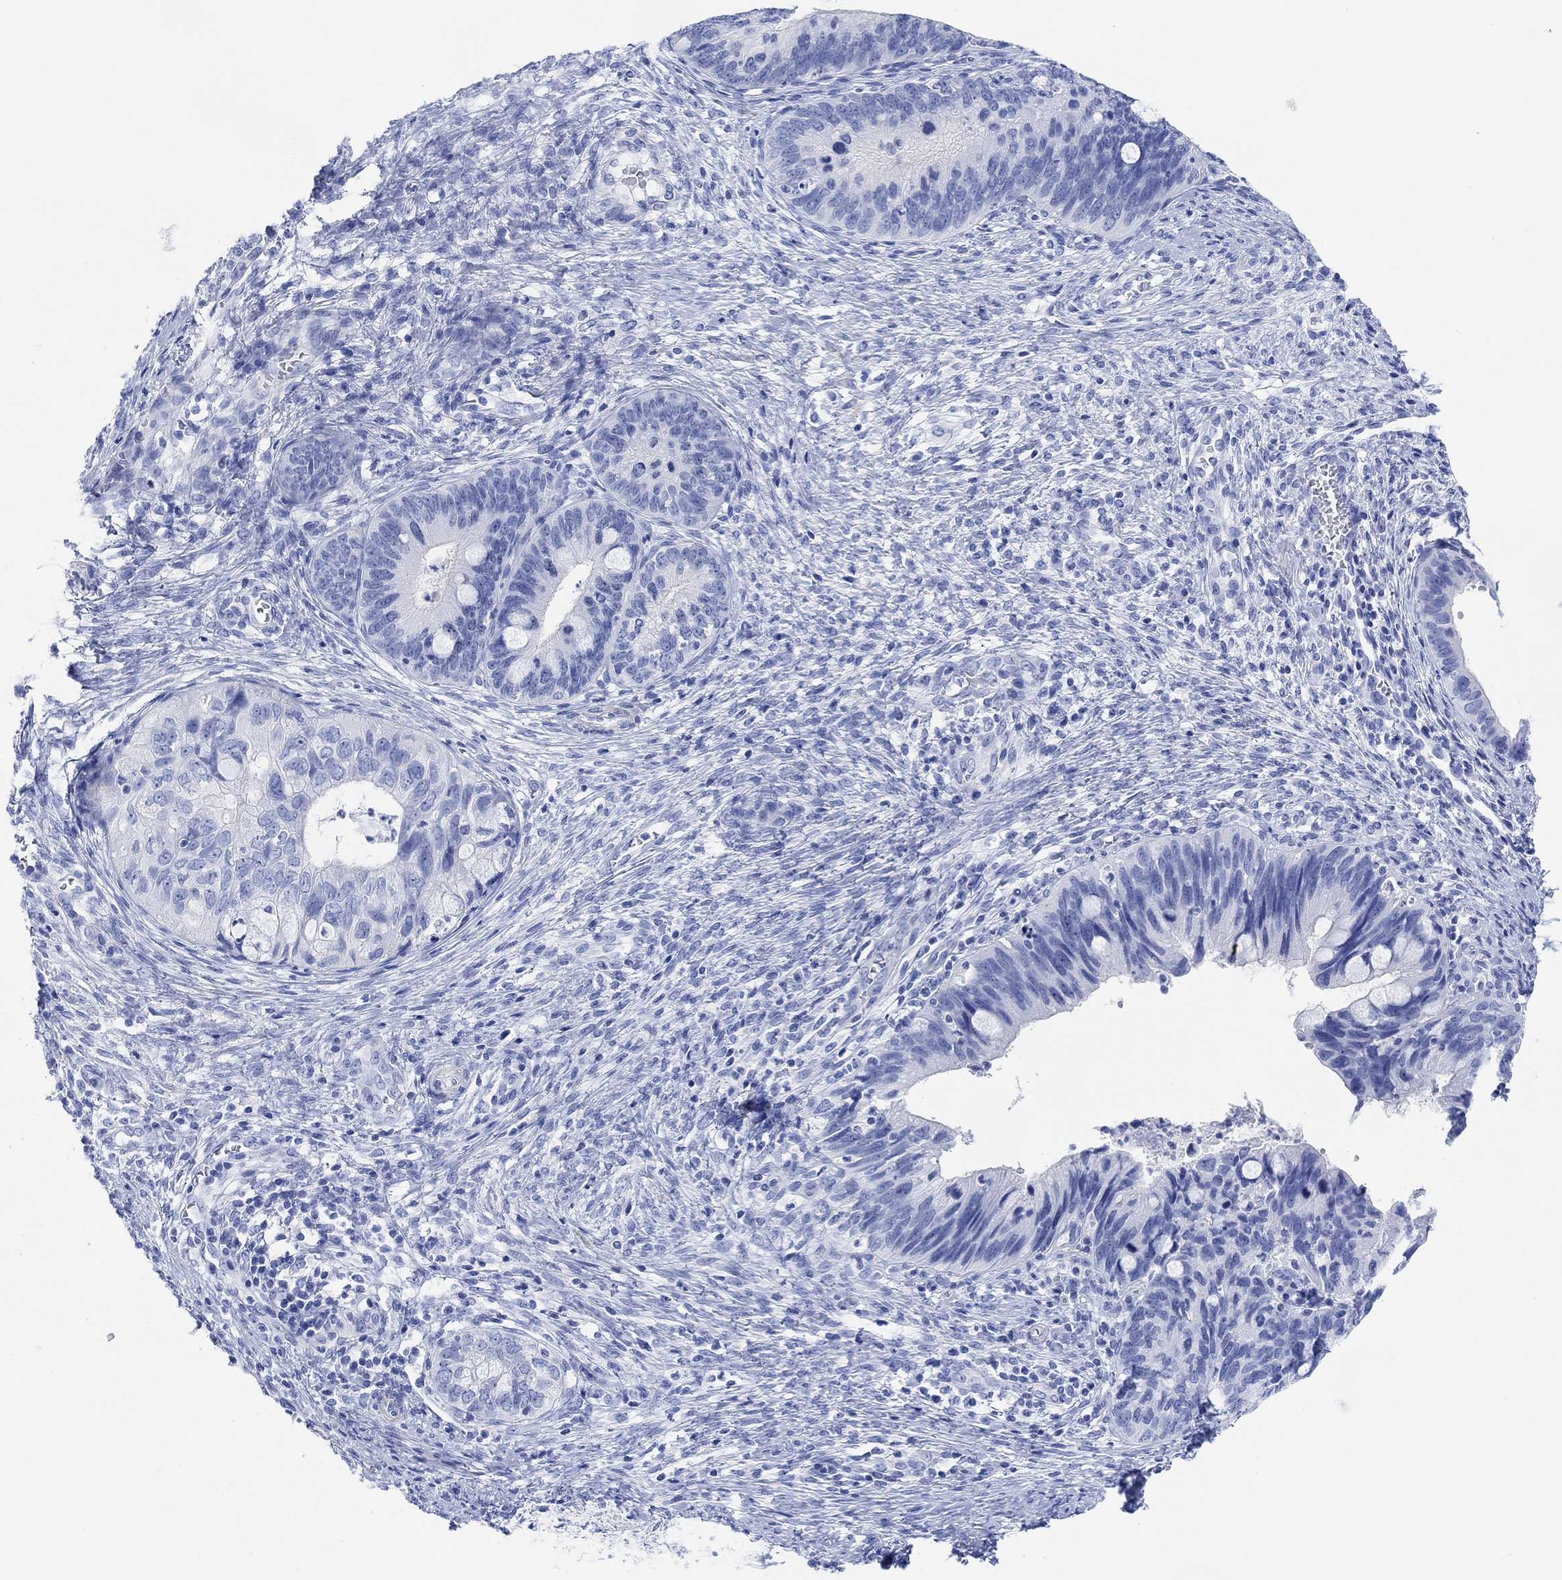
{"staining": {"intensity": "negative", "quantity": "none", "location": "none"}, "tissue": "cervical cancer", "cell_type": "Tumor cells", "image_type": "cancer", "snomed": [{"axis": "morphology", "description": "Adenocarcinoma, NOS"}, {"axis": "topography", "description": "Cervix"}], "caption": "This is a micrograph of IHC staining of adenocarcinoma (cervical), which shows no positivity in tumor cells.", "gene": "ANKRD33", "patient": {"sex": "female", "age": 42}}